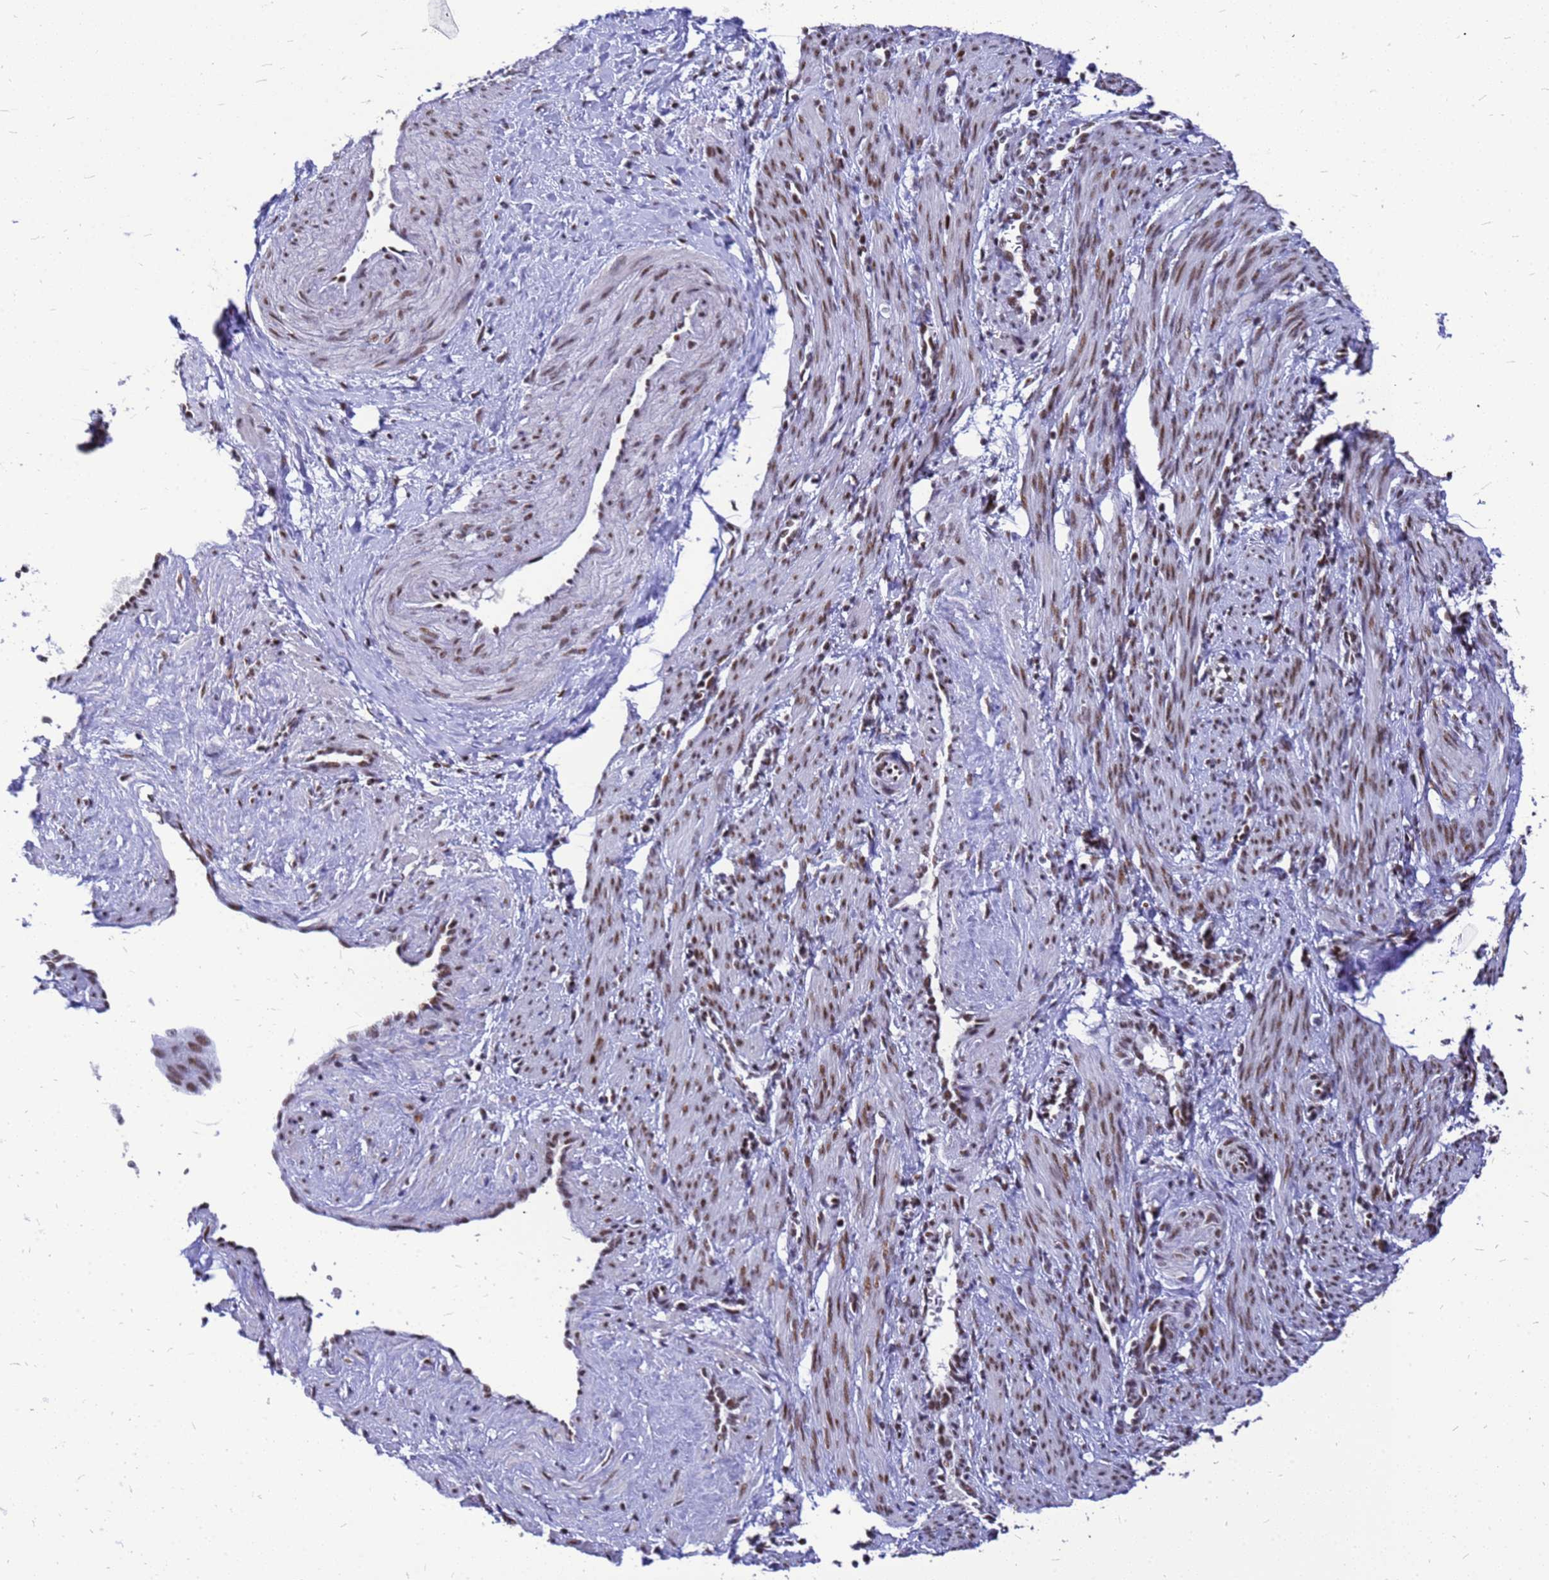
{"staining": {"intensity": "moderate", "quantity": ">75%", "location": "nuclear"}, "tissue": "smooth muscle", "cell_type": "Smooth muscle cells", "image_type": "normal", "snomed": [{"axis": "morphology", "description": "Normal tissue, NOS"}, {"axis": "topography", "description": "Endometrium"}], "caption": "The micrograph reveals staining of benign smooth muscle, revealing moderate nuclear protein expression (brown color) within smooth muscle cells.", "gene": "SART3", "patient": {"sex": "female", "age": 33}}